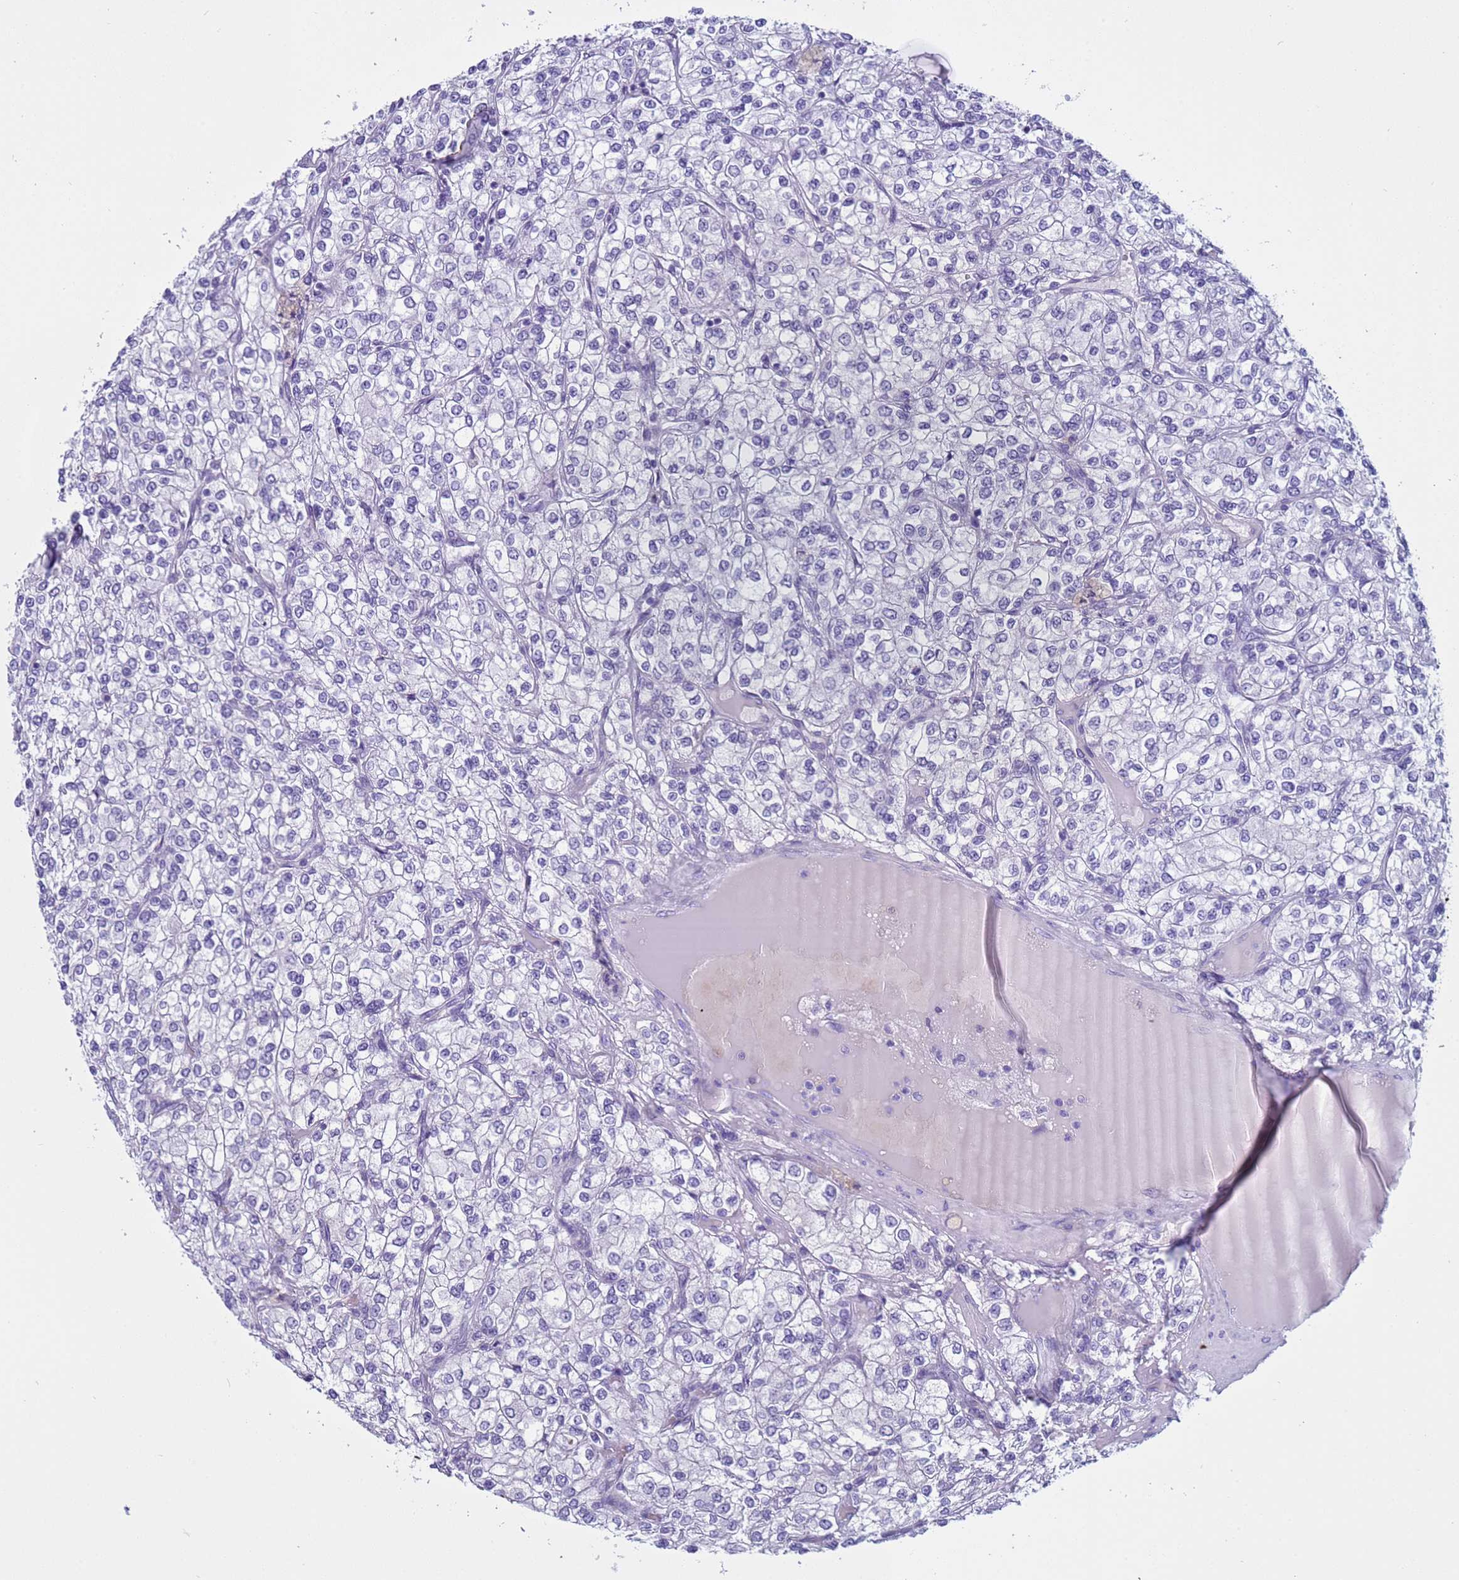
{"staining": {"intensity": "negative", "quantity": "none", "location": "none"}, "tissue": "renal cancer", "cell_type": "Tumor cells", "image_type": "cancer", "snomed": [{"axis": "morphology", "description": "Adenocarcinoma, NOS"}, {"axis": "topography", "description": "Kidney"}], "caption": "A high-resolution histopathology image shows IHC staining of renal cancer (adenocarcinoma), which shows no significant positivity in tumor cells. Brightfield microscopy of immunohistochemistry stained with DAB (brown) and hematoxylin (blue), captured at high magnification.", "gene": "CST4", "patient": {"sex": "male", "age": 80}}